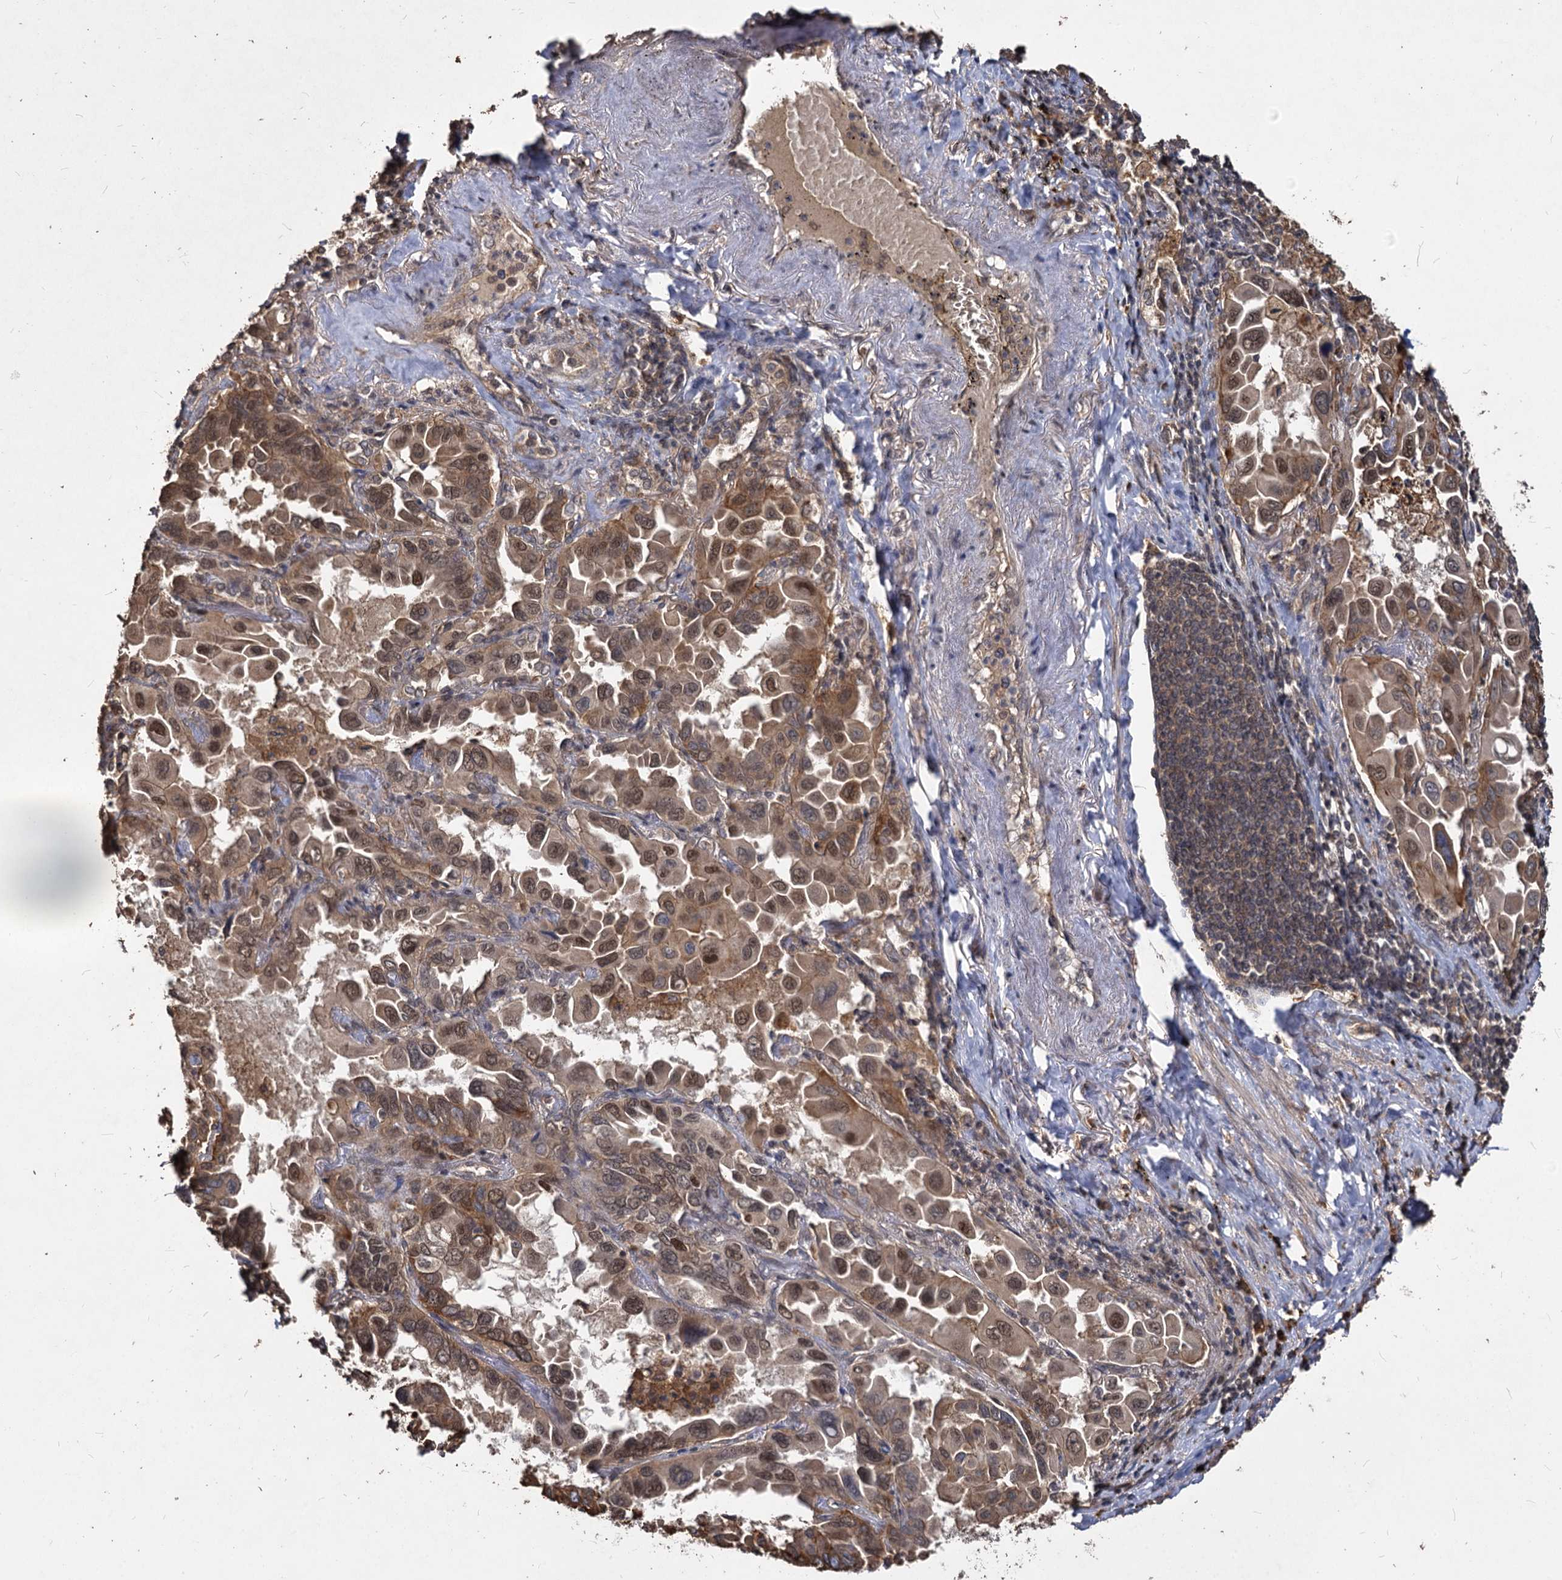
{"staining": {"intensity": "moderate", "quantity": ">75%", "location": "cytoplasmic/membranous,nuclear"}, "tissue": "lung cancer", "cell_type": "Tumor cells", "image_type": "cancer", "snomed": [{"axis": "morphology", "description": "Adenocarcinoma, NOS"}, {"axis": "topography", "description": "Lung"}], "caption": "Immunohistochemical staining of human lung cancer reveals medium levels of moderate cytoplasmic/membranous and nuclear protein staining in approximately >75% of tumor cells.", "gene": "VPS51", "patient": {"sex": "male", "age": 64}}